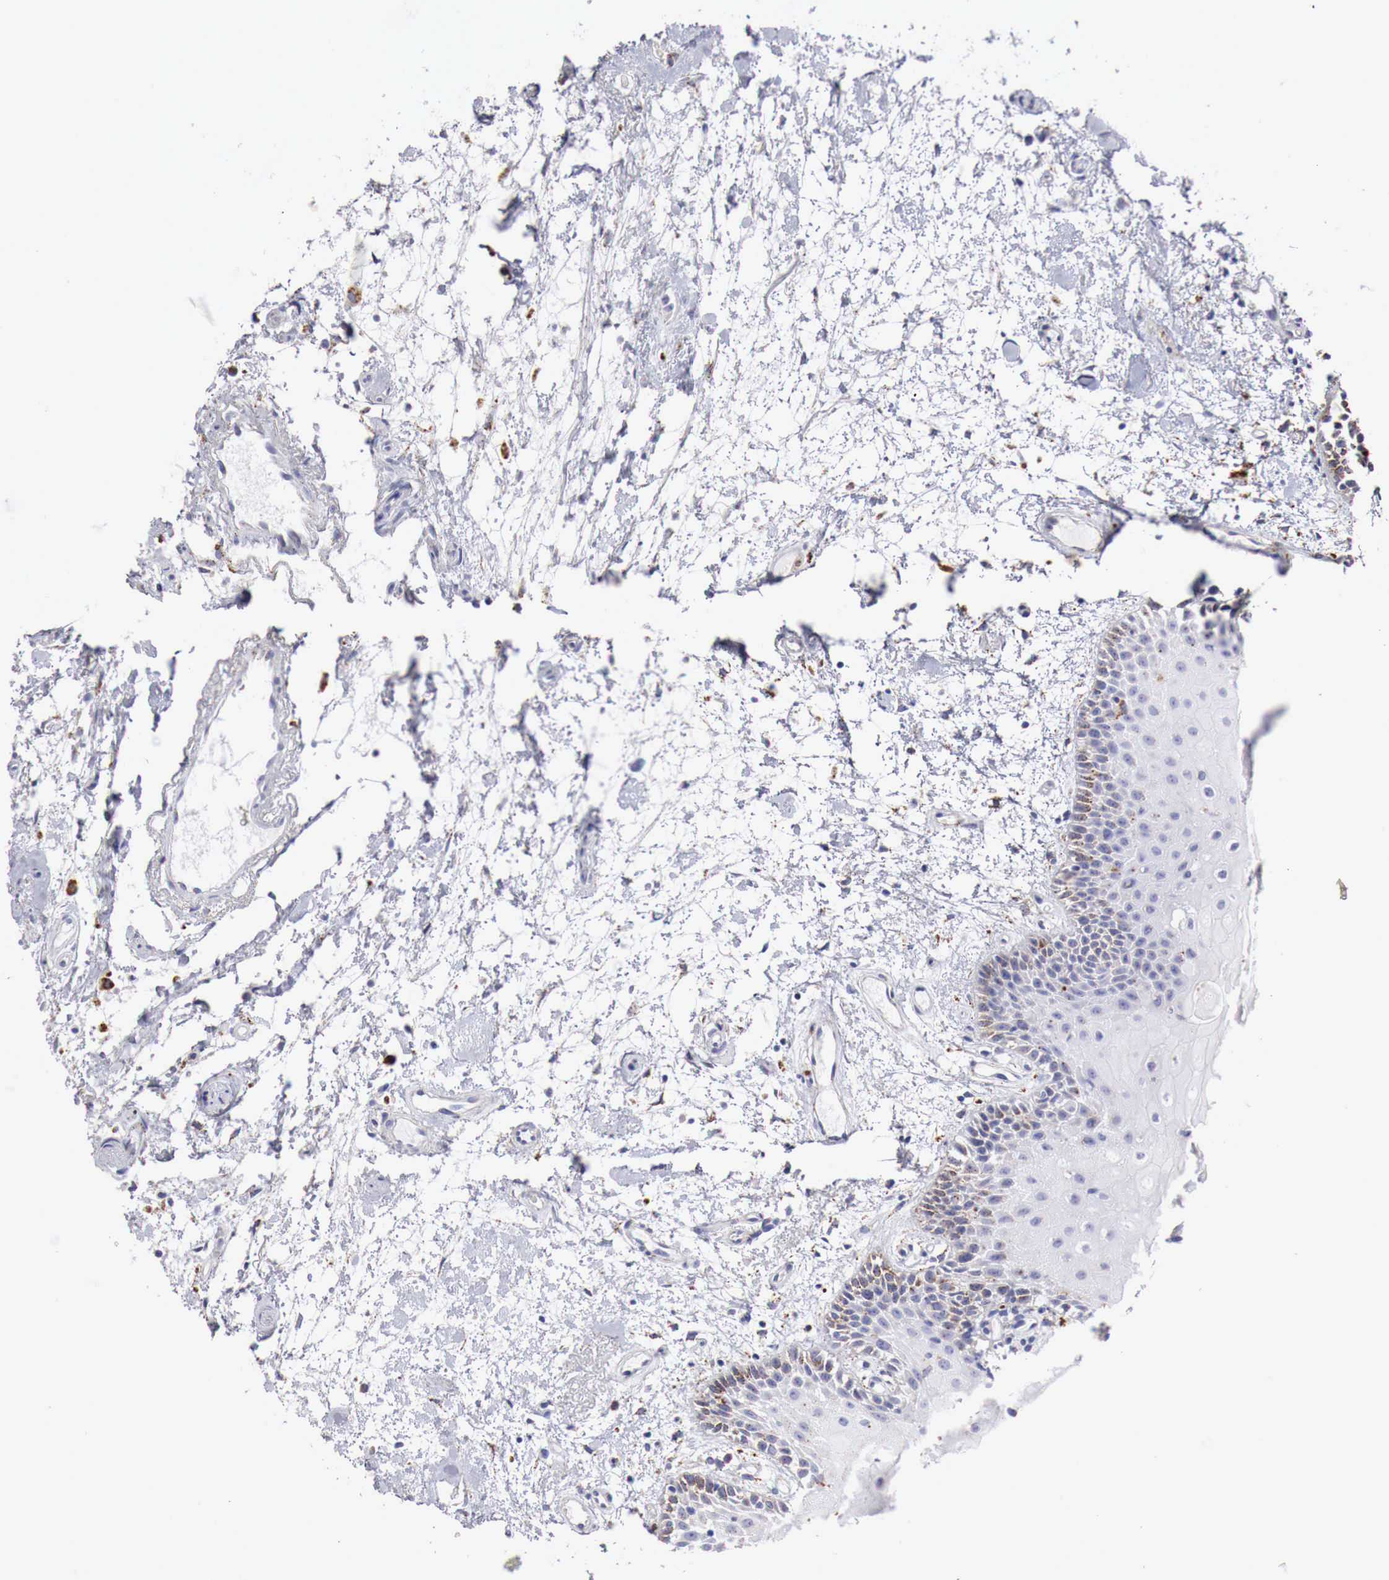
{"staining": {"intensity": "negative", "quantity": "none", "location": "none"}, "tissue": "oral mucosa", "cell_type": "Squamous epithelial cells", "image_type": "normal", "snomed": [{"axis": "morphology", "description": "Normal tissue, NOS"}, {"axis": "topography", "description": "Oral tissue"}], "caption": "The photomicrograph displays no significant positivity in squamous epithelial cells of oral mucosa.", "gene": "GLA", "patient": {"sex": "female", "age": 79}}